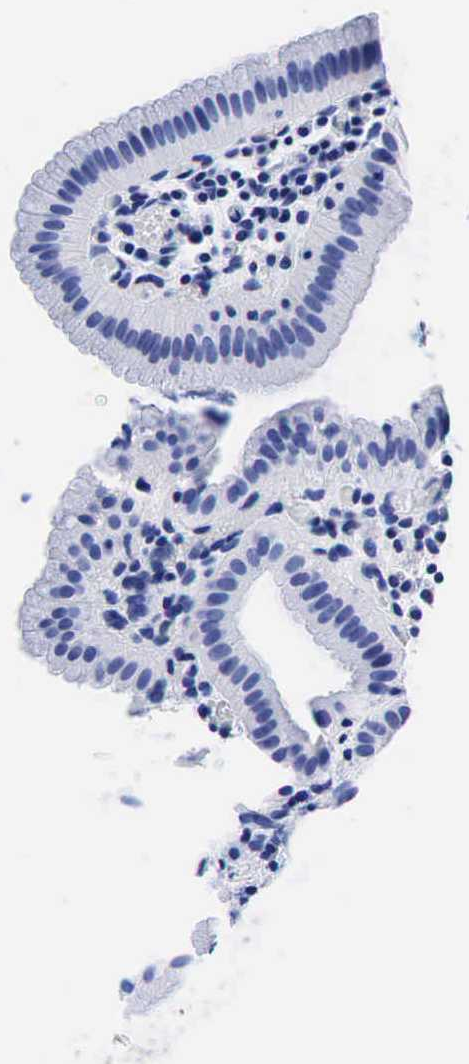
{"staining": {"intensity": "moderate", "quantity": "<25%", "location": "cytoplasmic/membranous"}, "tissue": "gallbladder", "cell_type": "Glandular cells", "image_type": "normal", "snomed": [{"axis": "morphology", "description": "Normal tissue, NOS"}, {"axis": "topography", "description": "Gallbladder"}], "caption": "A photomicrograph of human gallbladder stained for a protein demonstrates moderate cytoplasmic/membranous brown staining in glandular cells. The staining is performed using DAB (3,3'-diaminobenzidine) brown chromogen to label protein expression. The nuclei are counter-stained blue using hematoxylin.", "gene": "CEACAM5", "patient": {"sex": "female", "age": 76}}